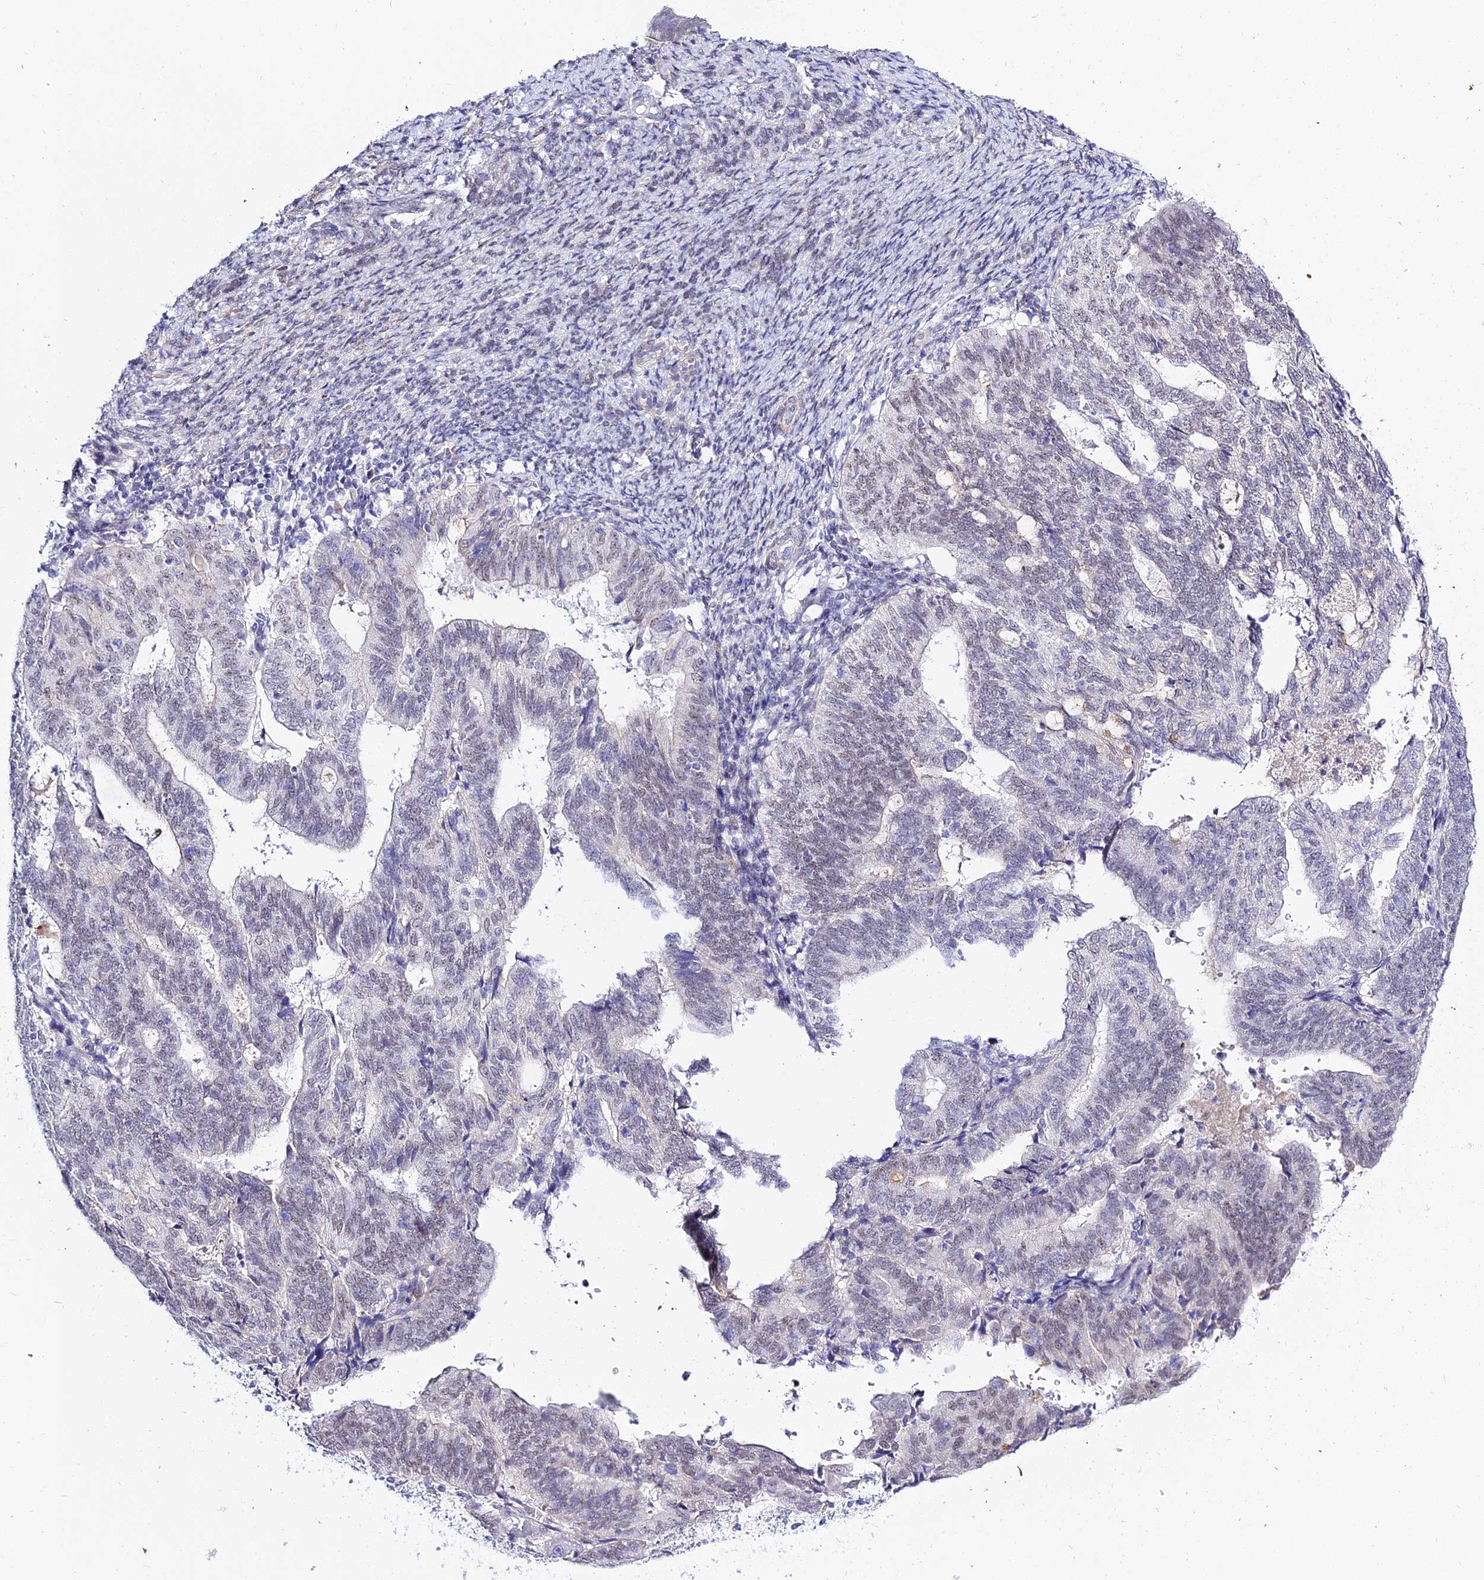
{"staining": {"intensity": "negative", "quantity": "none", "location": "none"}, "tissue": "endometrial cancer", "cell_type": "Tumor cells", "image_type": "cancer", "snomed": [{"axis": "morphology", "description": "Adenocarcinoma, NOS"}, {"axis": "topography", "description": "Endometrium"}], "caption": "This is an immunohistochemistry (IHC) image of endometrial cancer (adenocarcinoma). There is no positivity in tumor cells.", "gene": "ZNF628", "patient": {"sex": "female", "age": 70}}